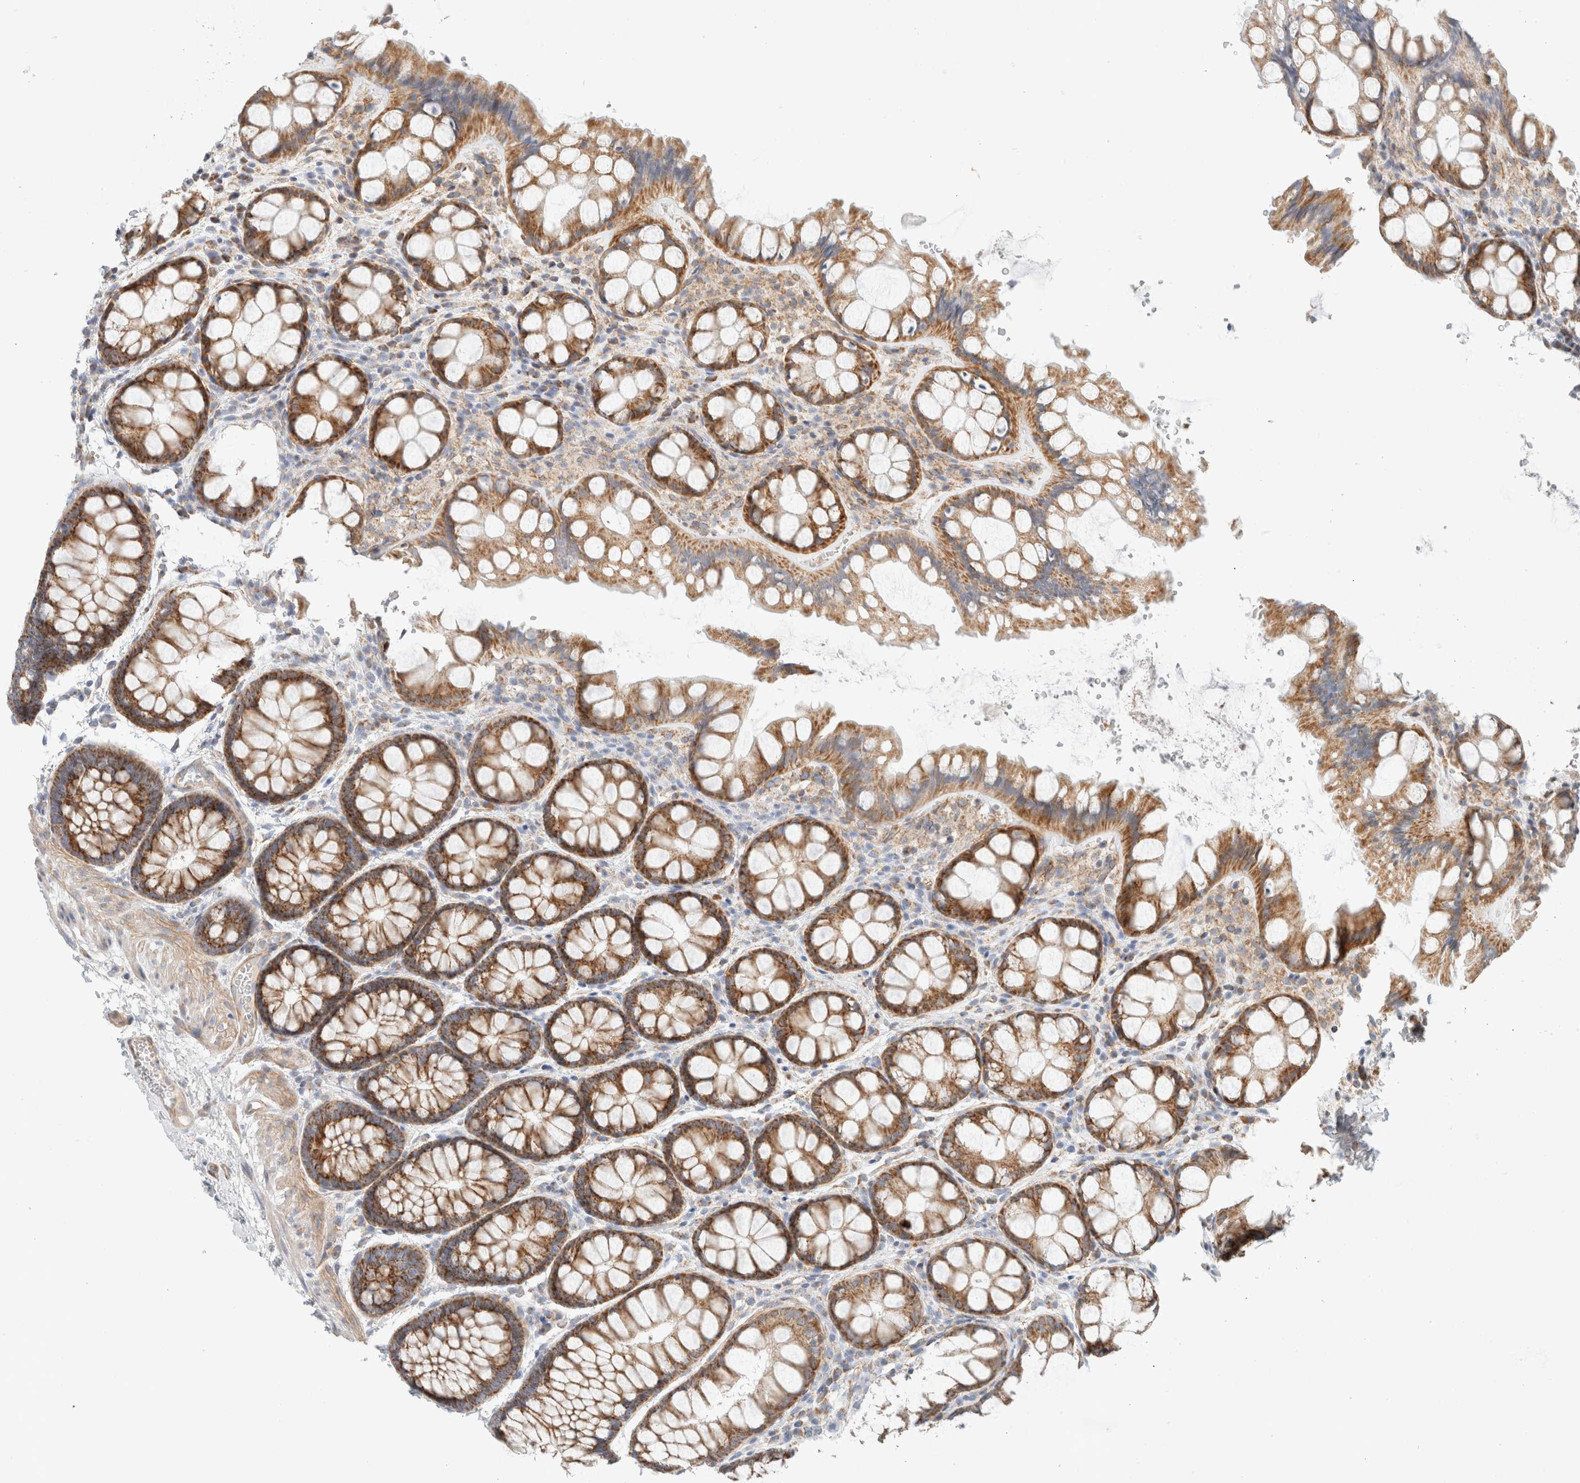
{"staining": {"intensity": "moderate", "quantity": ">75%", "location": "cytoplasmic/membranous"}, "tissue": "colon", "cell_type": "Endothelial cells", "image_type": "normal", "snomed": [{"axis": "morphology", "description": "Normal tissue, NOS"}, {"axis": "topography", "description": "Colon"}], "caption": "Immunohistochemistry (IHC) of normal colon demonstrates medium levels of moderate cytoplasmic/membranous expression in approximately >75% of endothelial cells. (DAB (3,3'-diaminobenzidine) IHC with brightfield microscopy, high magnification).", "gene": "MRM3", "patient": {"sex": "male", "age": 47}}